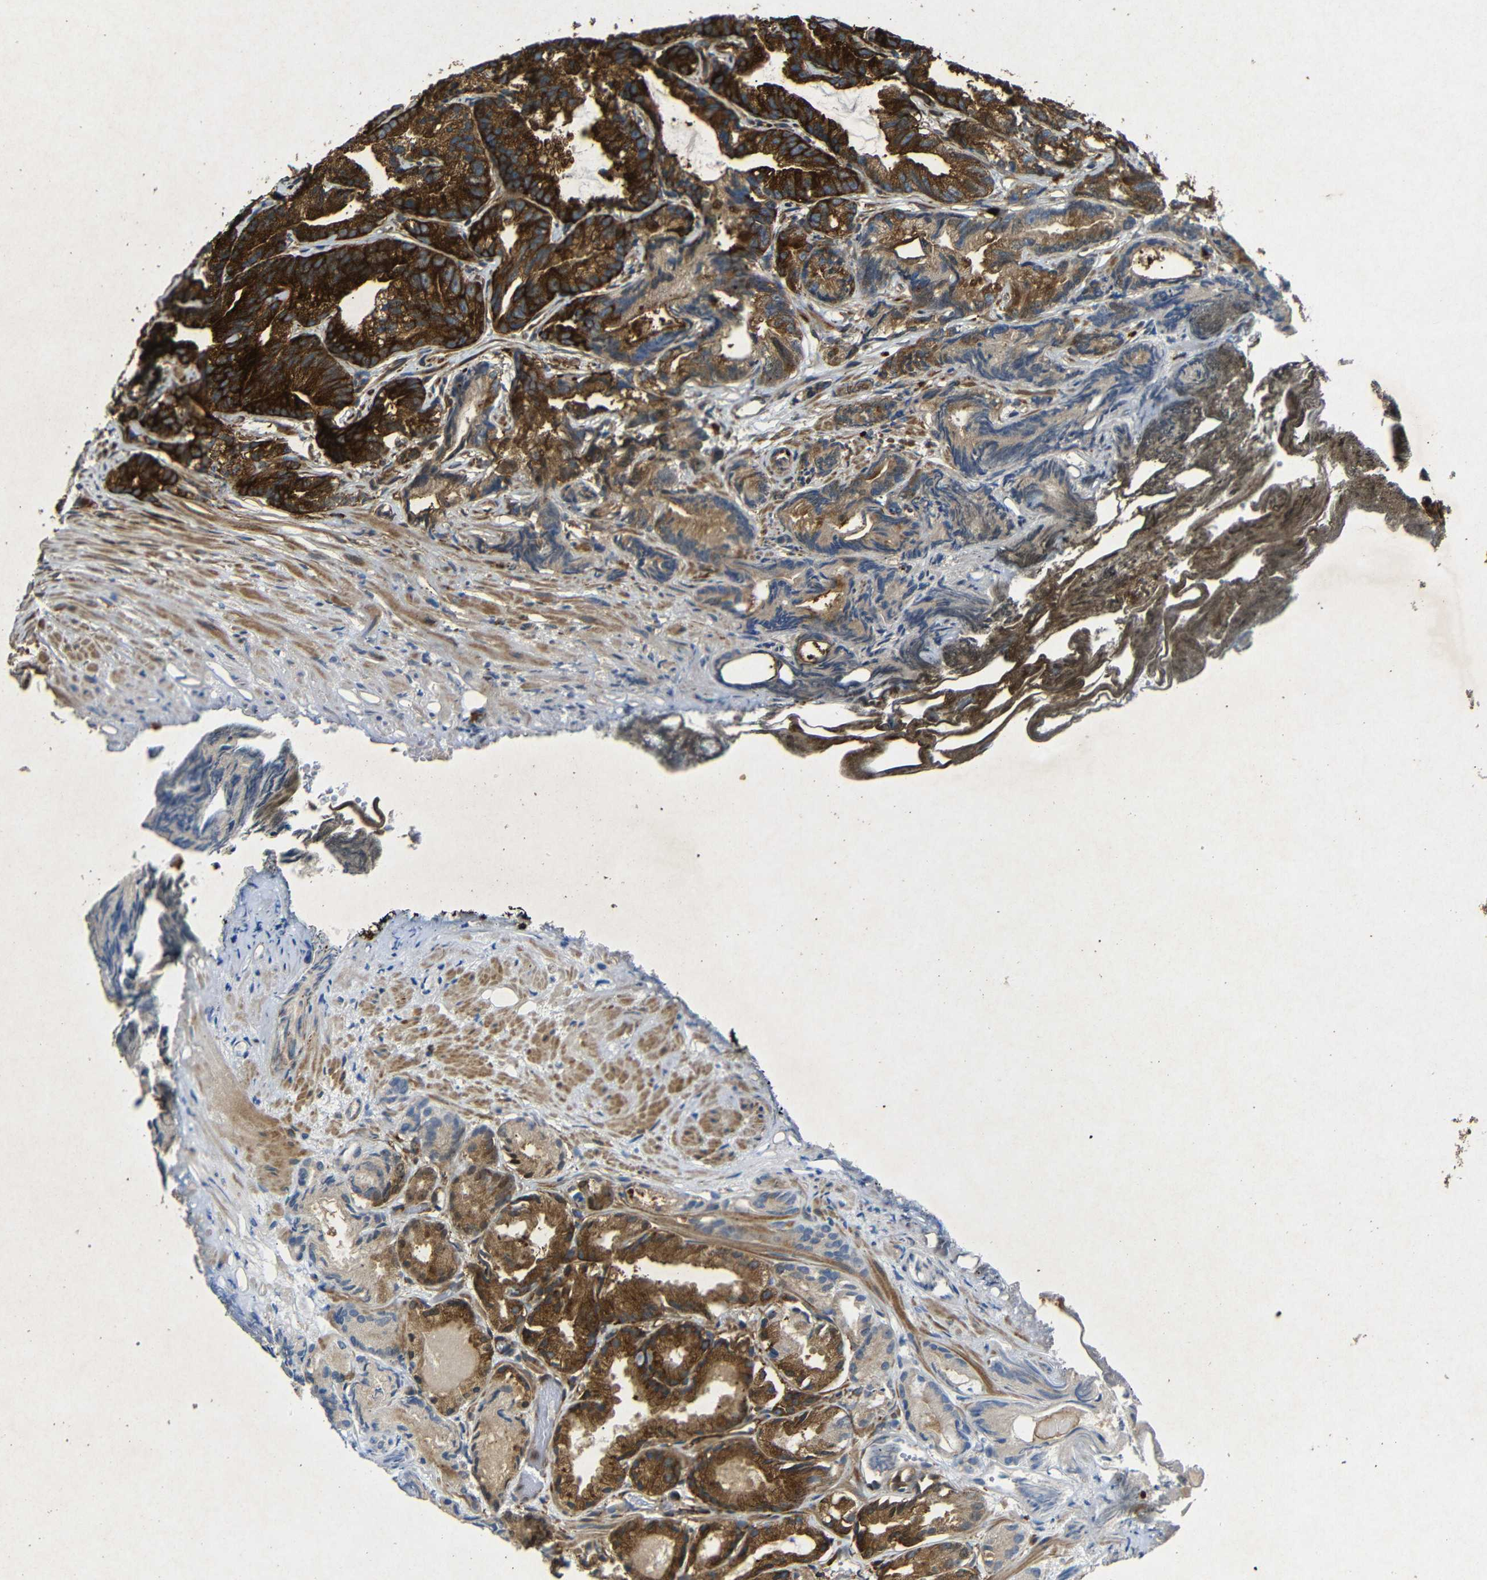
{"staining": {"intensity": "strong", "quantity": ">75%", "location": "cytoplasmic/membranous"}, "tissue": "prostate cancer", "cell_type": "Tumor cells", "image_type": "cancer", "snomed": [{"axis": "morphology", "description": "Adenocarcinoma, Low grade"}, {"axis": "topography", "description": "Prostate"}], "caption": "Prostate cancer (adenocarcinoma (low-grade)) stained with a brown dye displays strong cytoplasmic/membranous positive expression in about >75% of tumor cells.", "gene": "BTF3", "patient": {"sex": "male", "age": 89}}